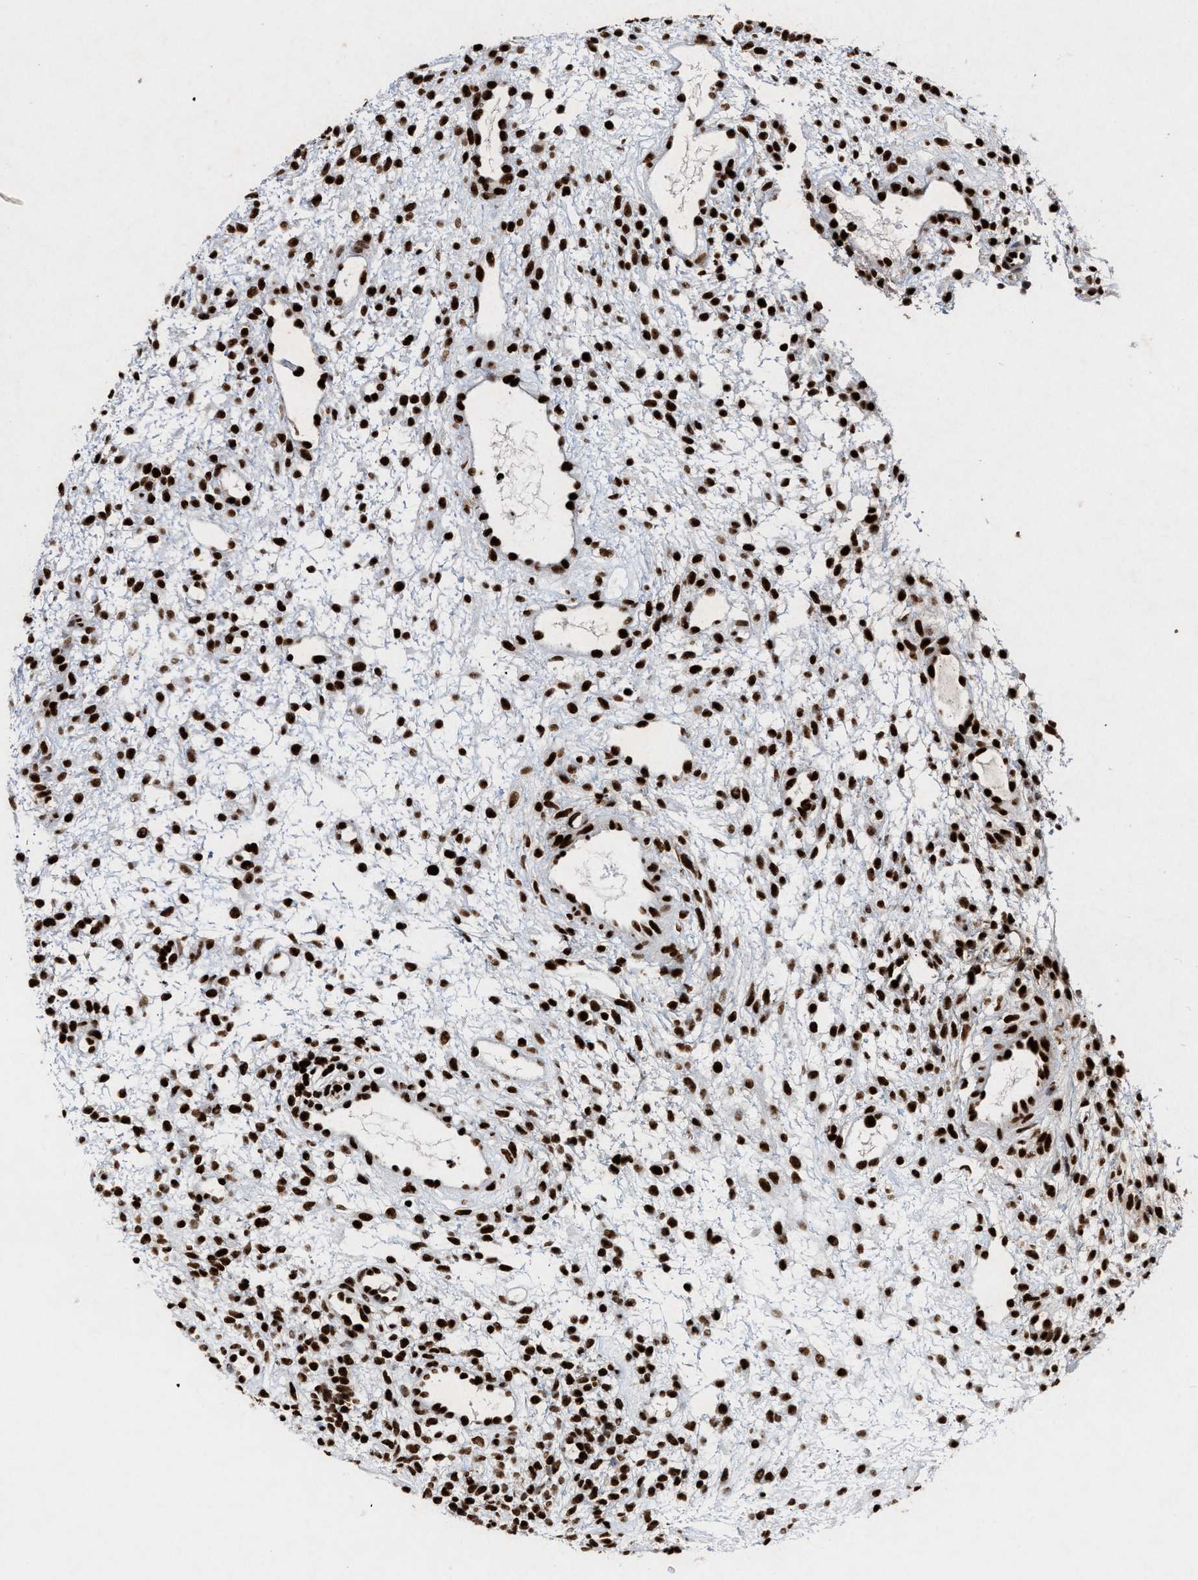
{"staining": {"intensity": "strong", "quantity": ">75%", "location": "nuclear"}, "tissue": "ovary", "cell_type": "Ovarian stroma cells", "image_type": "normal", "snomed": [{"axis": "morphology", "description": "Normal tissue, NOS"}, {"axis": "morphology", "description": "Cyst, NOS"}, {"axis": "topography", "description": "Ovary"}], "caption": "The image displays a brown stain indicating the presence of a protein in the nuclear of ovarian stroma cells in ovary. The staining is performed using DAB brown chromogen to label protein expression. The nuclei are counter-stained blue using hematoxylin.", "gene": "ALYREF", "patient": {"sex": "female", "age": 18}}